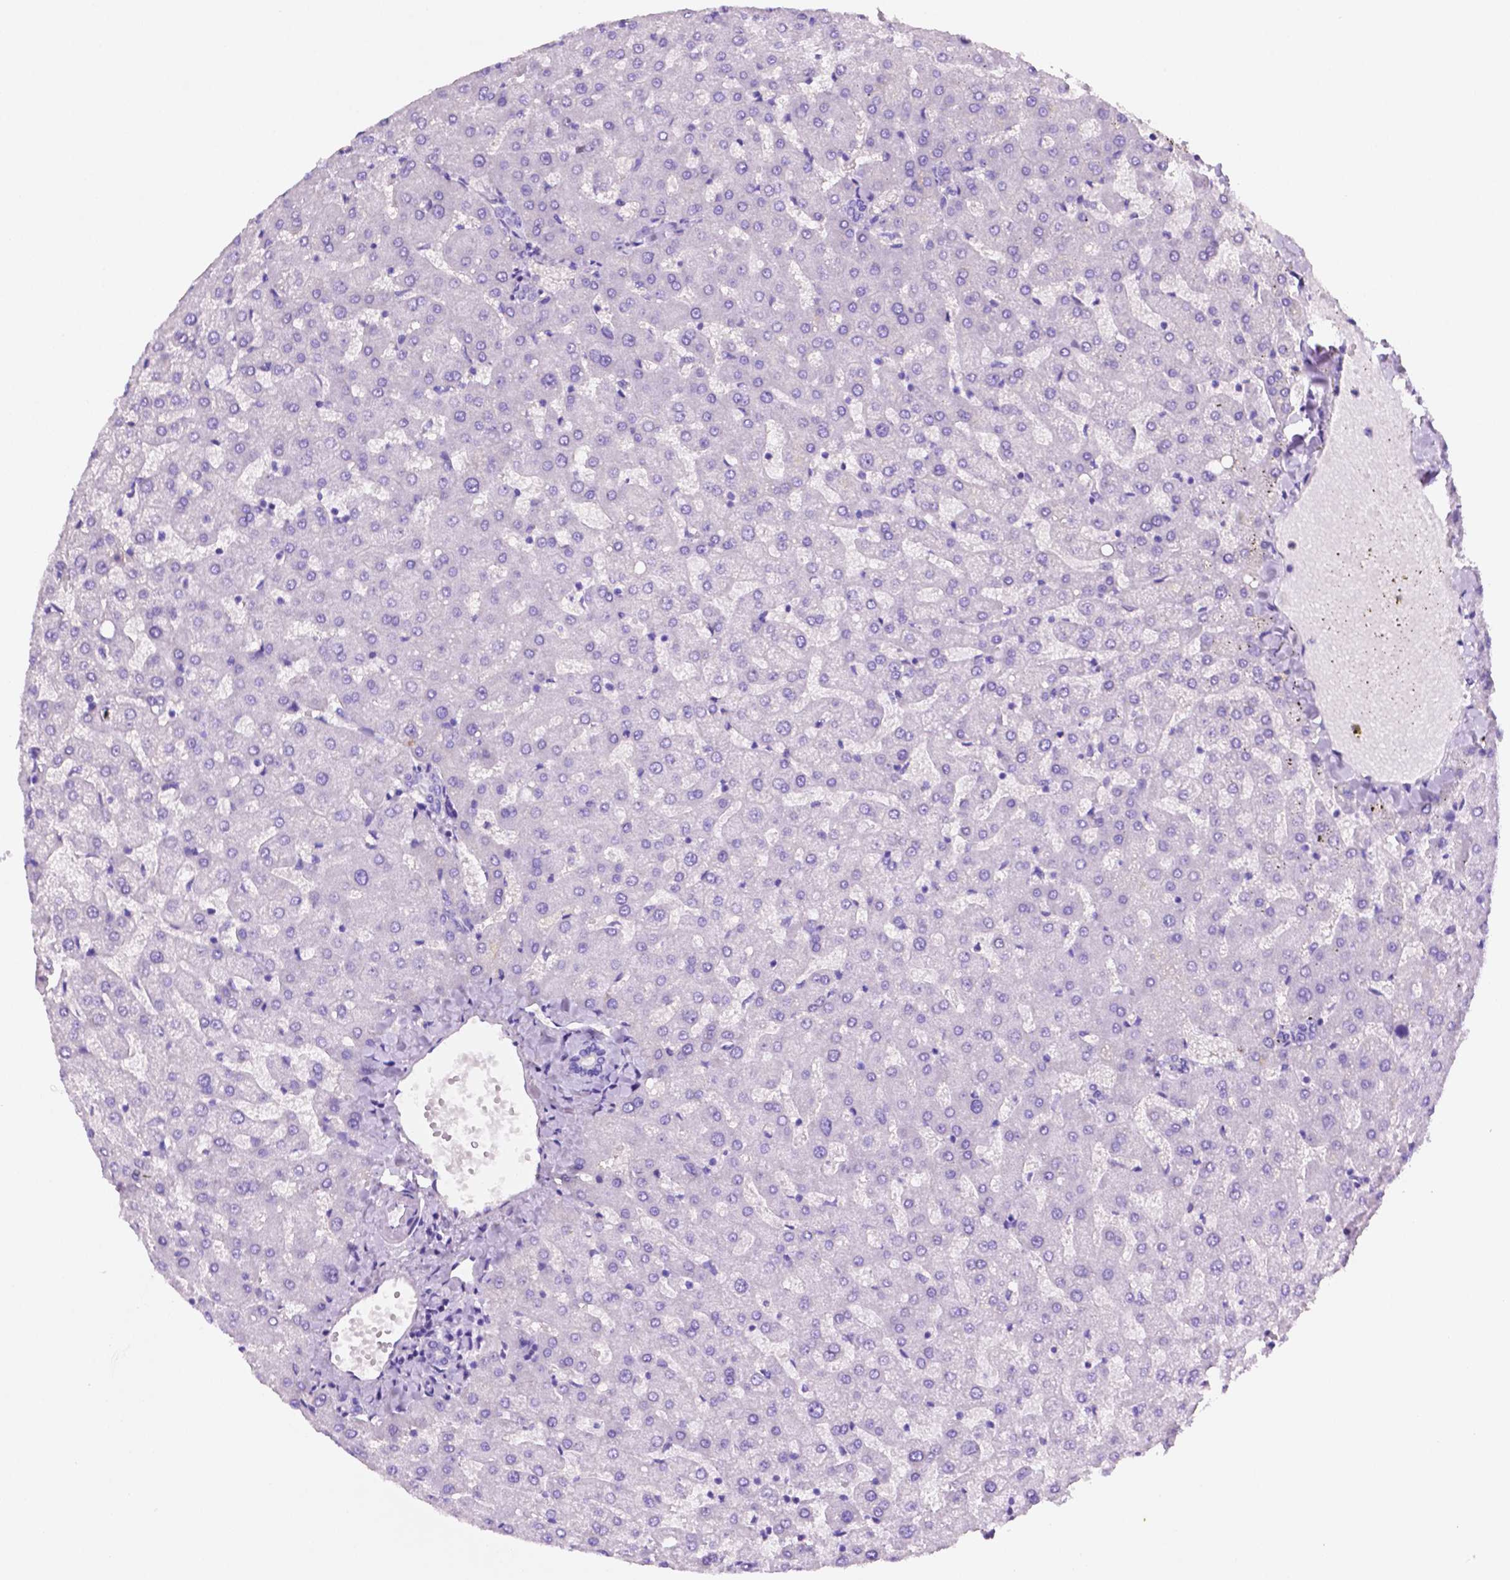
{"staining": {"intensity": "negative", "quantity": "none", "location": "none"}, "tissue": "liver", "cell_type": "Cholangiocytes", "image_type": "normal", "snomed": [{"axis": "morphology", "description": "Normal tissue, NOS"}, {"axis": "topography", "description": "Liver"}], "caption": "Immunohistochemical staining of benign human liver displays no significant staining in cholangiocytes.", "gene": "FOXB2", "patient": {"sex": "female", "age": 50}}